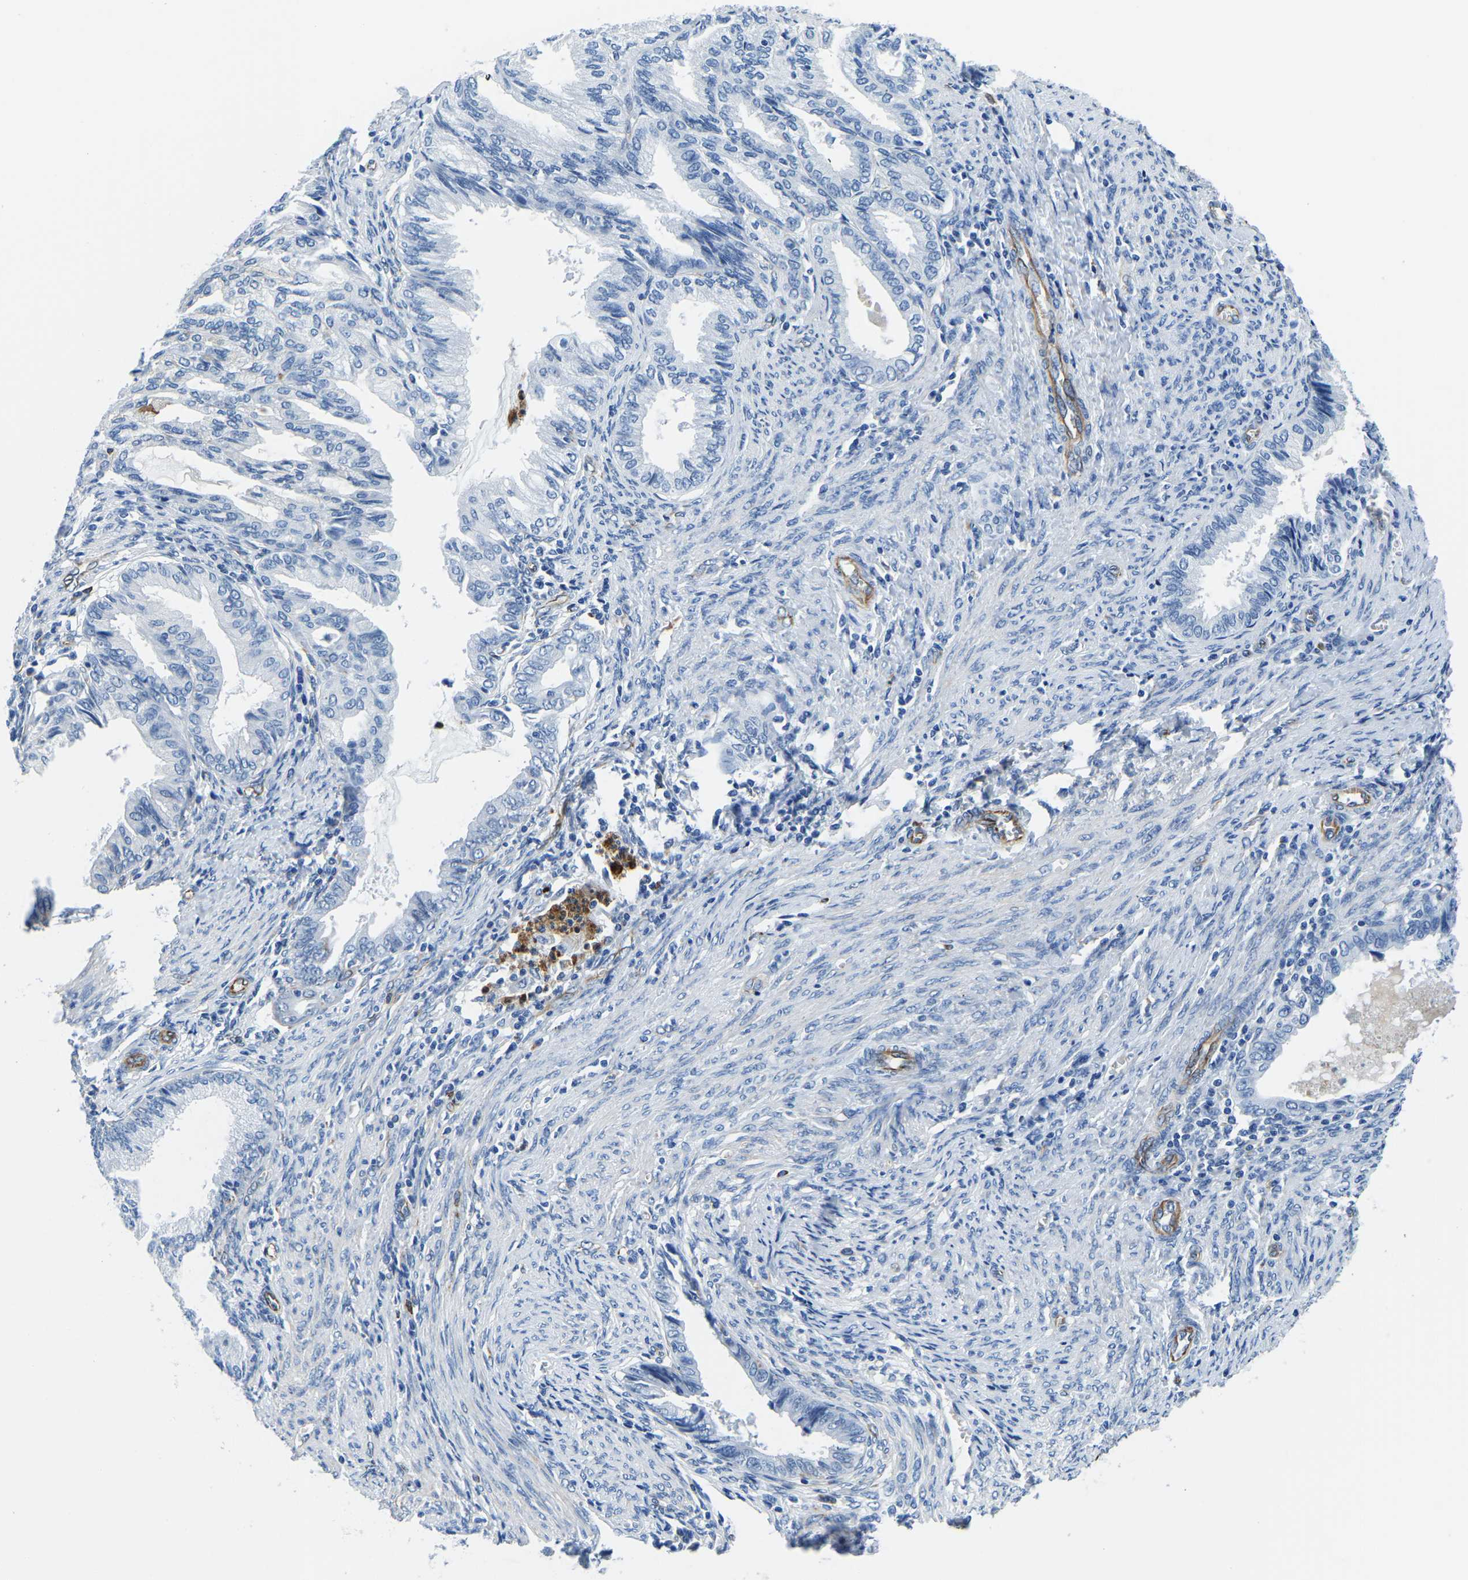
{"staining": {"intensity": "negative", "quantity": "none", "location": "none"}, "tissue": "endometrial cancer", "cell_type": "Tumor cells", "image_type": "cancer", "snomed": [{"axis": "morphology", "description": "Adenocarcinoma, NOS"}, {"axis": "topography", "description": "Endometrium"}], "caption": "This is an immunohistochemistry (IHC) image of endometrial adenocarcinoma. There is no positivity in tumor cells.", "gene": "MS4A3", "patient": {"sex": "female", "age": 86}}